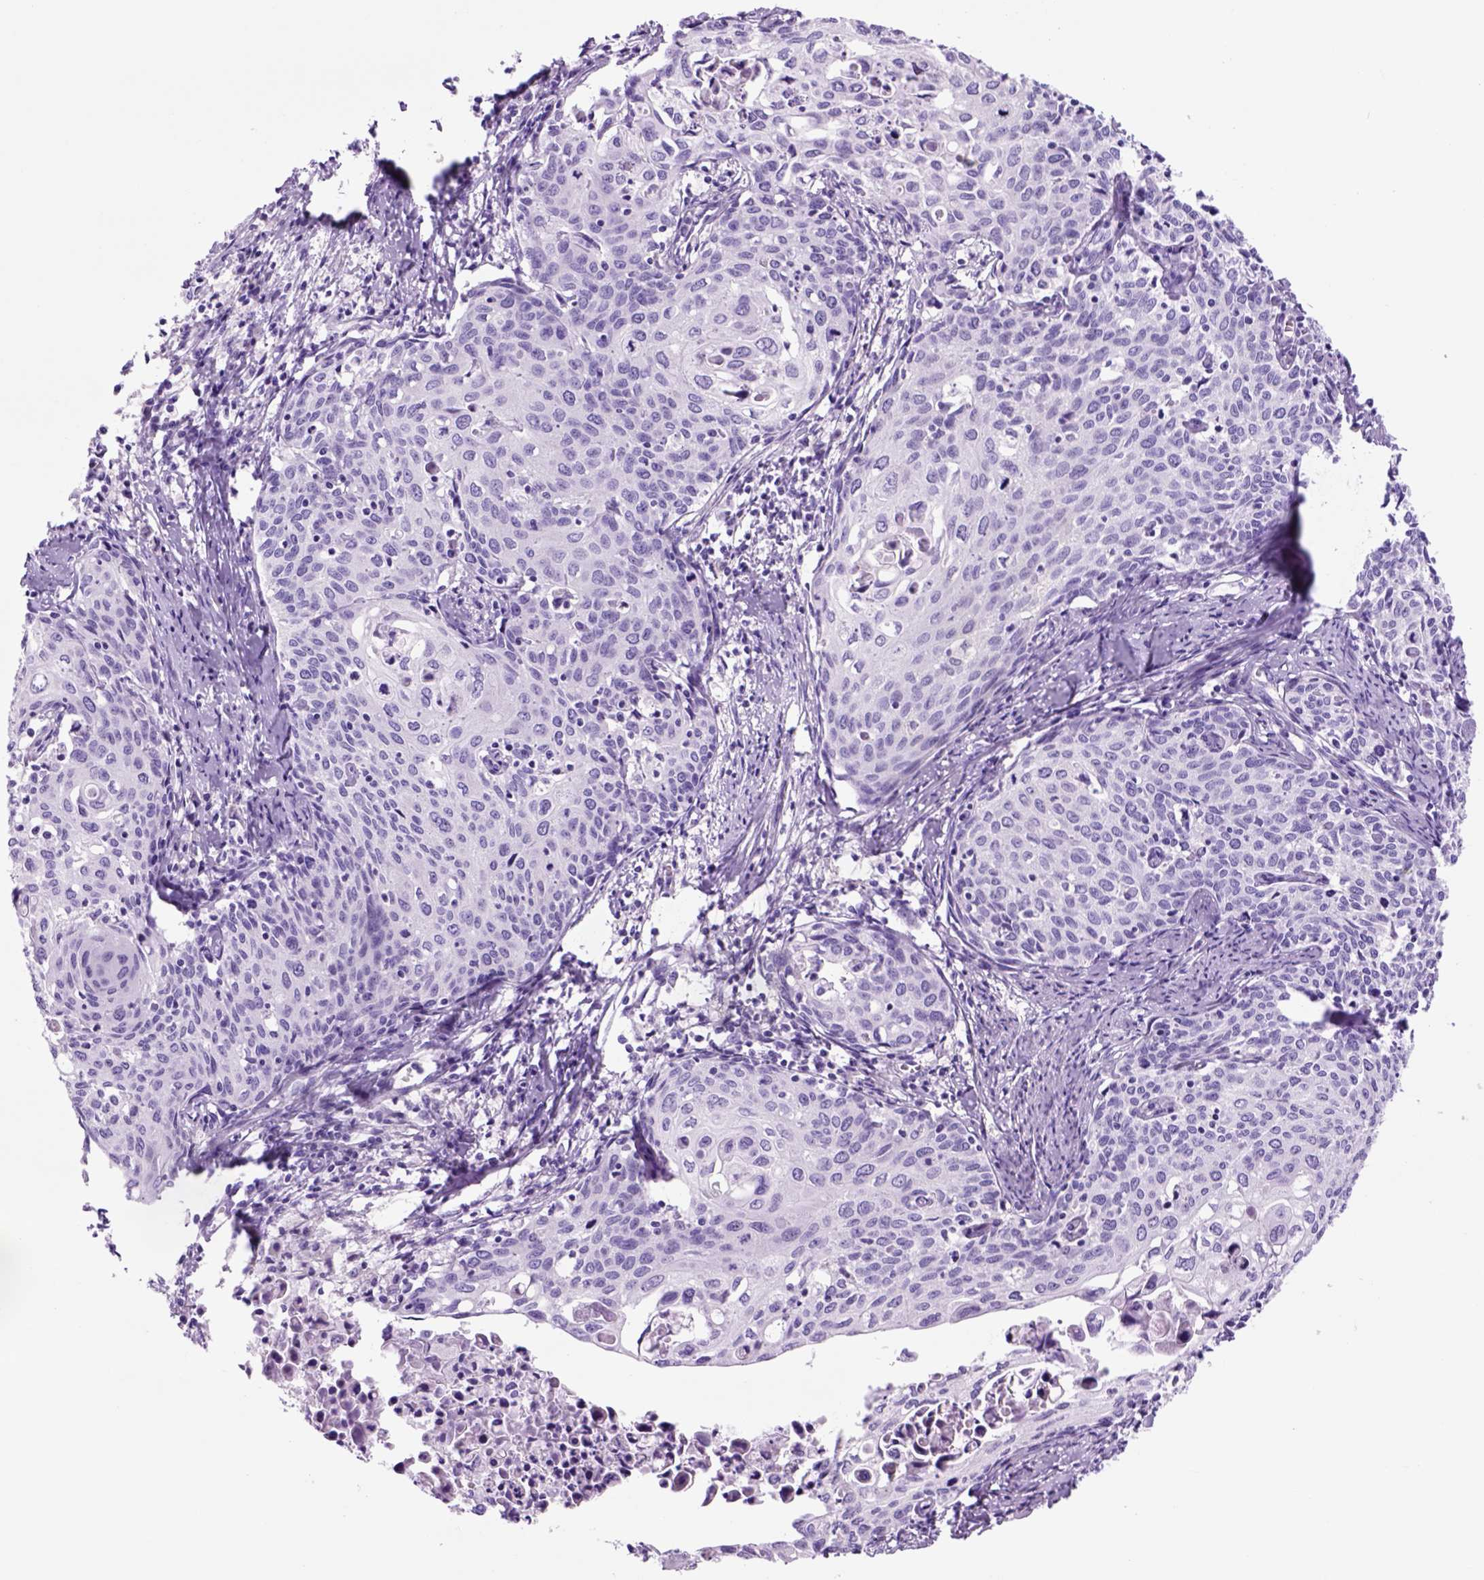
{"staining": {"intensity": "negative", "quantity": "none", "location": "none"}, "tissue": "cervical cancer", "cell_type": "Tumor cells", "image_type": "cancer", "snomed": [{"axis": "morphology", "description": "Squamous cell carcinoma, NOS"}, {"axis": "topography", "description": "Cervix"}], "caption": "This is an IHC photomicrograph of human squamous cell carcinoma (cervical). There is no expression in tumor cells.", "gene": "HHIPL2", "patient": {"sex": "female", "age": 62}}